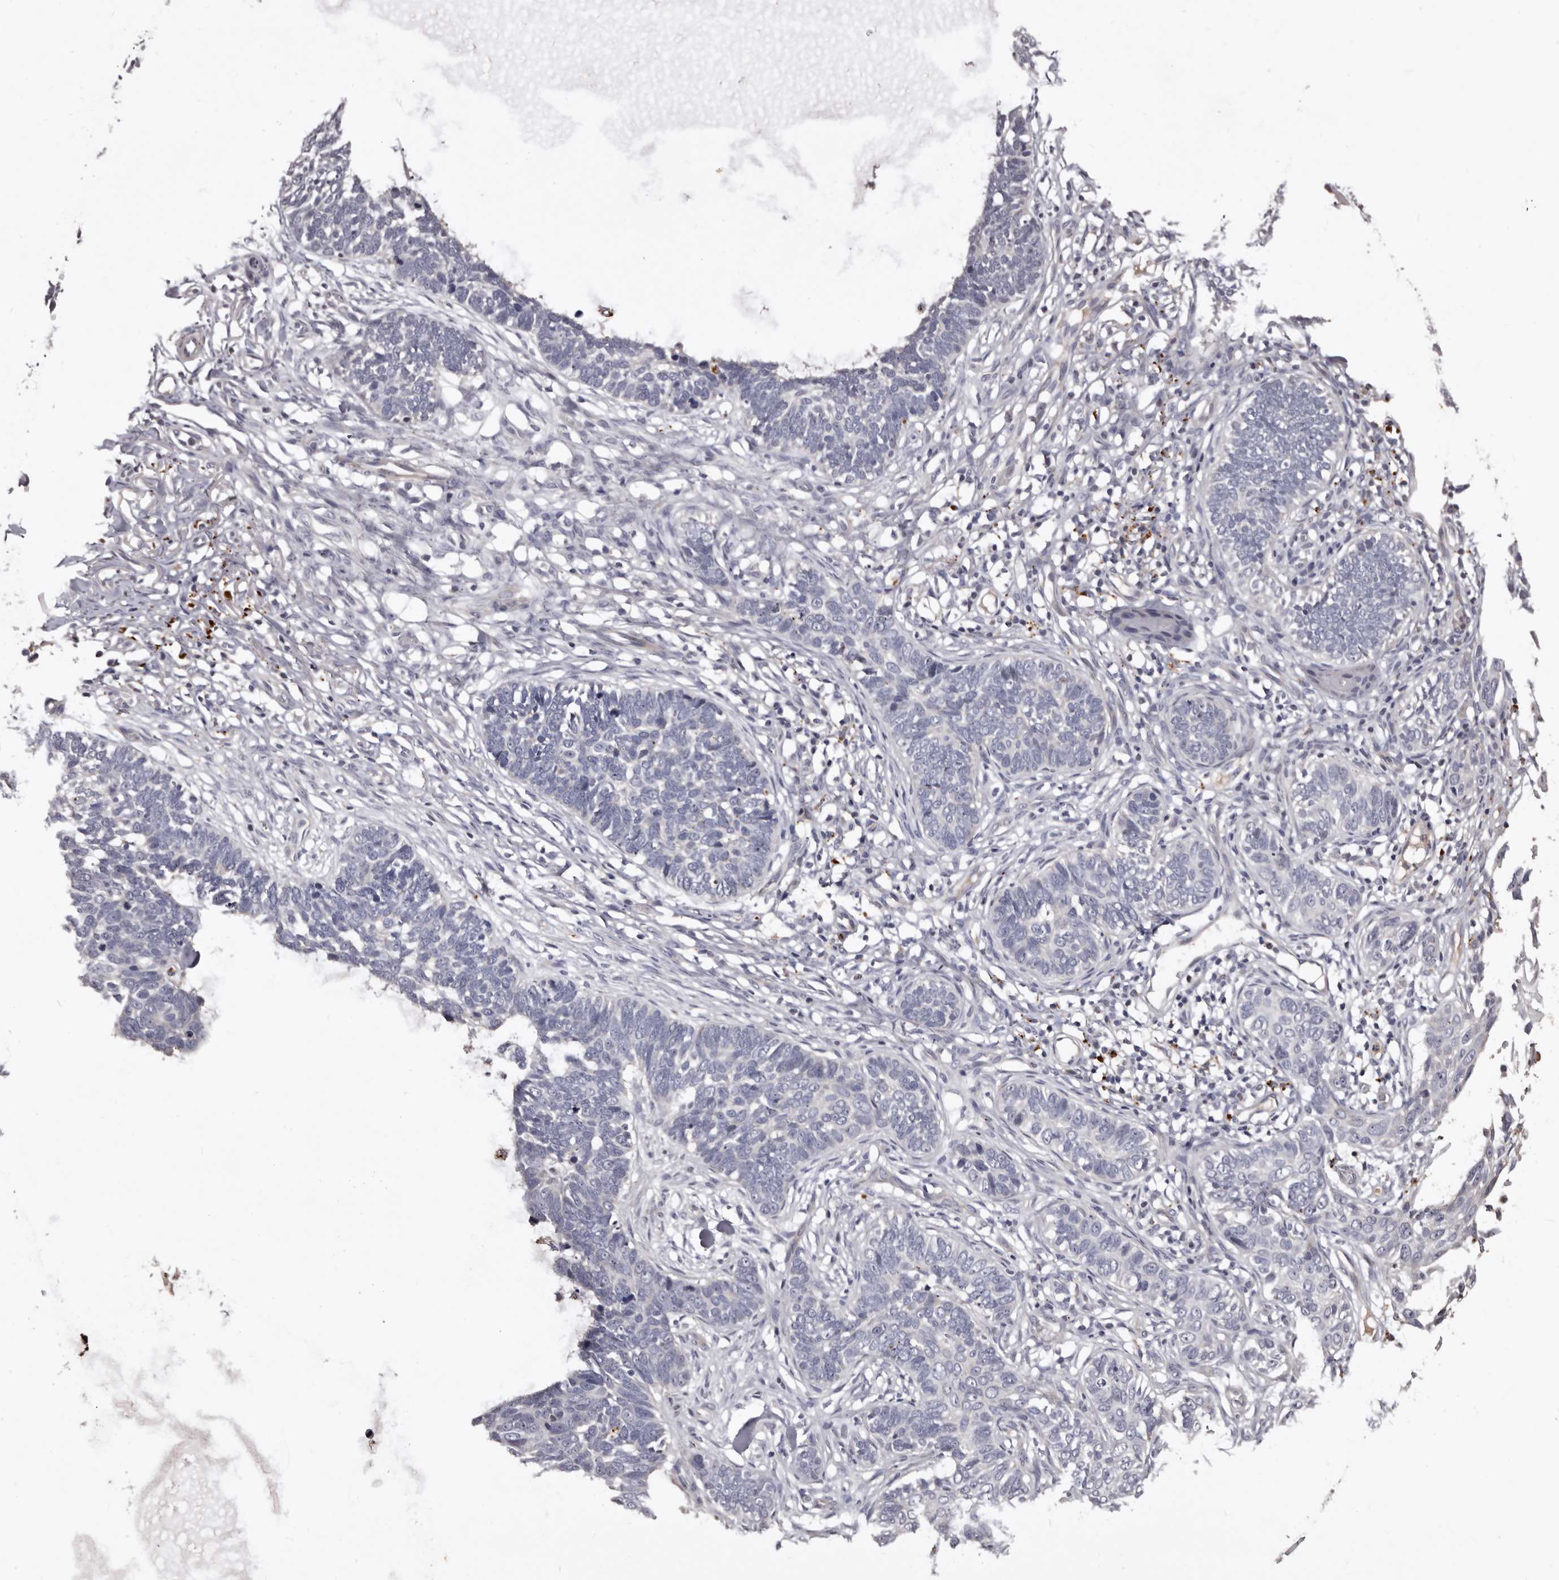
{"staining": {"intensity": "negative", "quantity": "none", "location": "none"}, "tissue": "skin cancer", "cell_type": "Tumor cells", "image_type": "cancer", "snomed": [{"axis": "morphology", "description": "Normal tissue, NOS"}, {"axis": "morphology", "description": "Basal cell carcinoma"}, {"axis": "topography", "description": "Skin"}], "caption": "Immunohistochemical staining of human skin cancer demonstrates no significant staining in tumor cells.", "gene": "SLC10A4", "patient": {"sex": "male", "age": 77}}